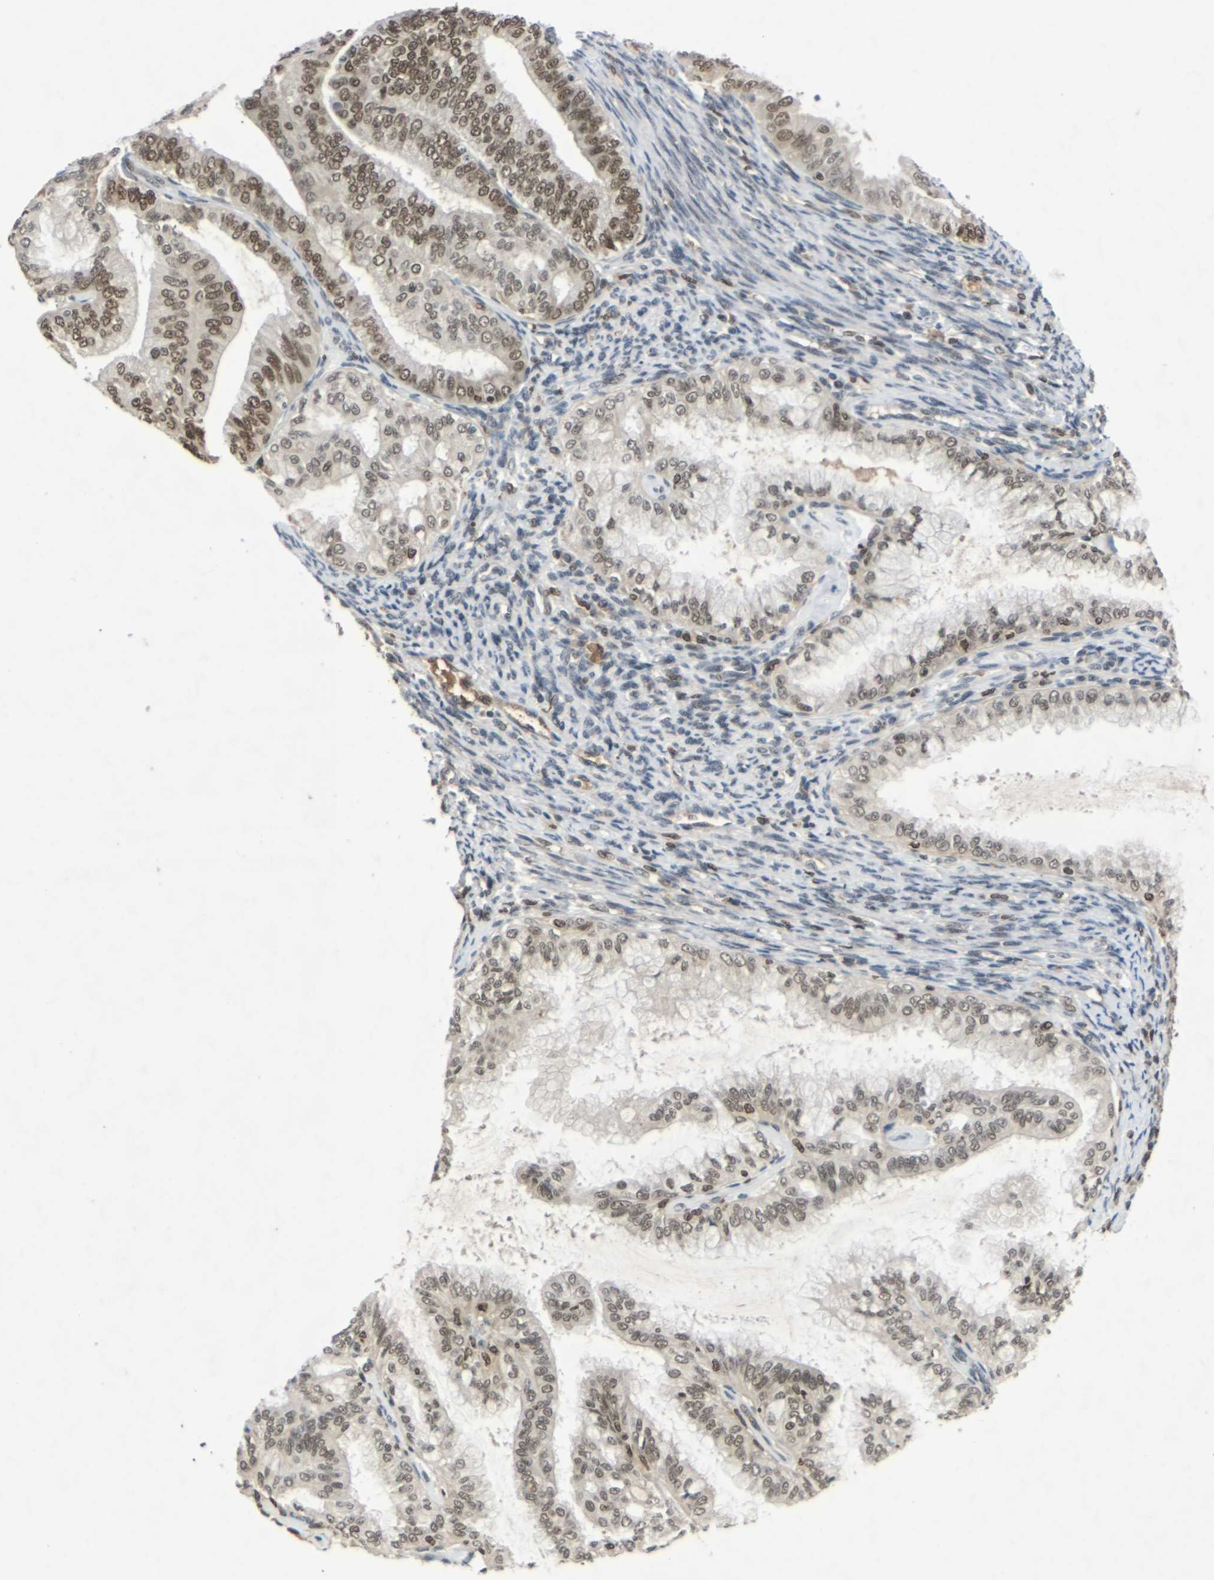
{"staining": {"intensity": "moderate", "quantity": ">75%", "location": "nuclear"}, "tissue": "endometrial cancer", "cell_type": "Tumor cells", "image_type": "cancer", "snomed": [{"axis": "morphology", "description": "Adenocarcinoma, NOS"}, {"axis": "topography", "description": "Endometrium"}], "caption": "Endometrial adenocarcinoma was stained to show a protein in brown. There is medium levels of moderate nuclear expression in about >75% of tumor cells.", "gene": "NELFA", "patient": {"sex": "female", "age": 63}}